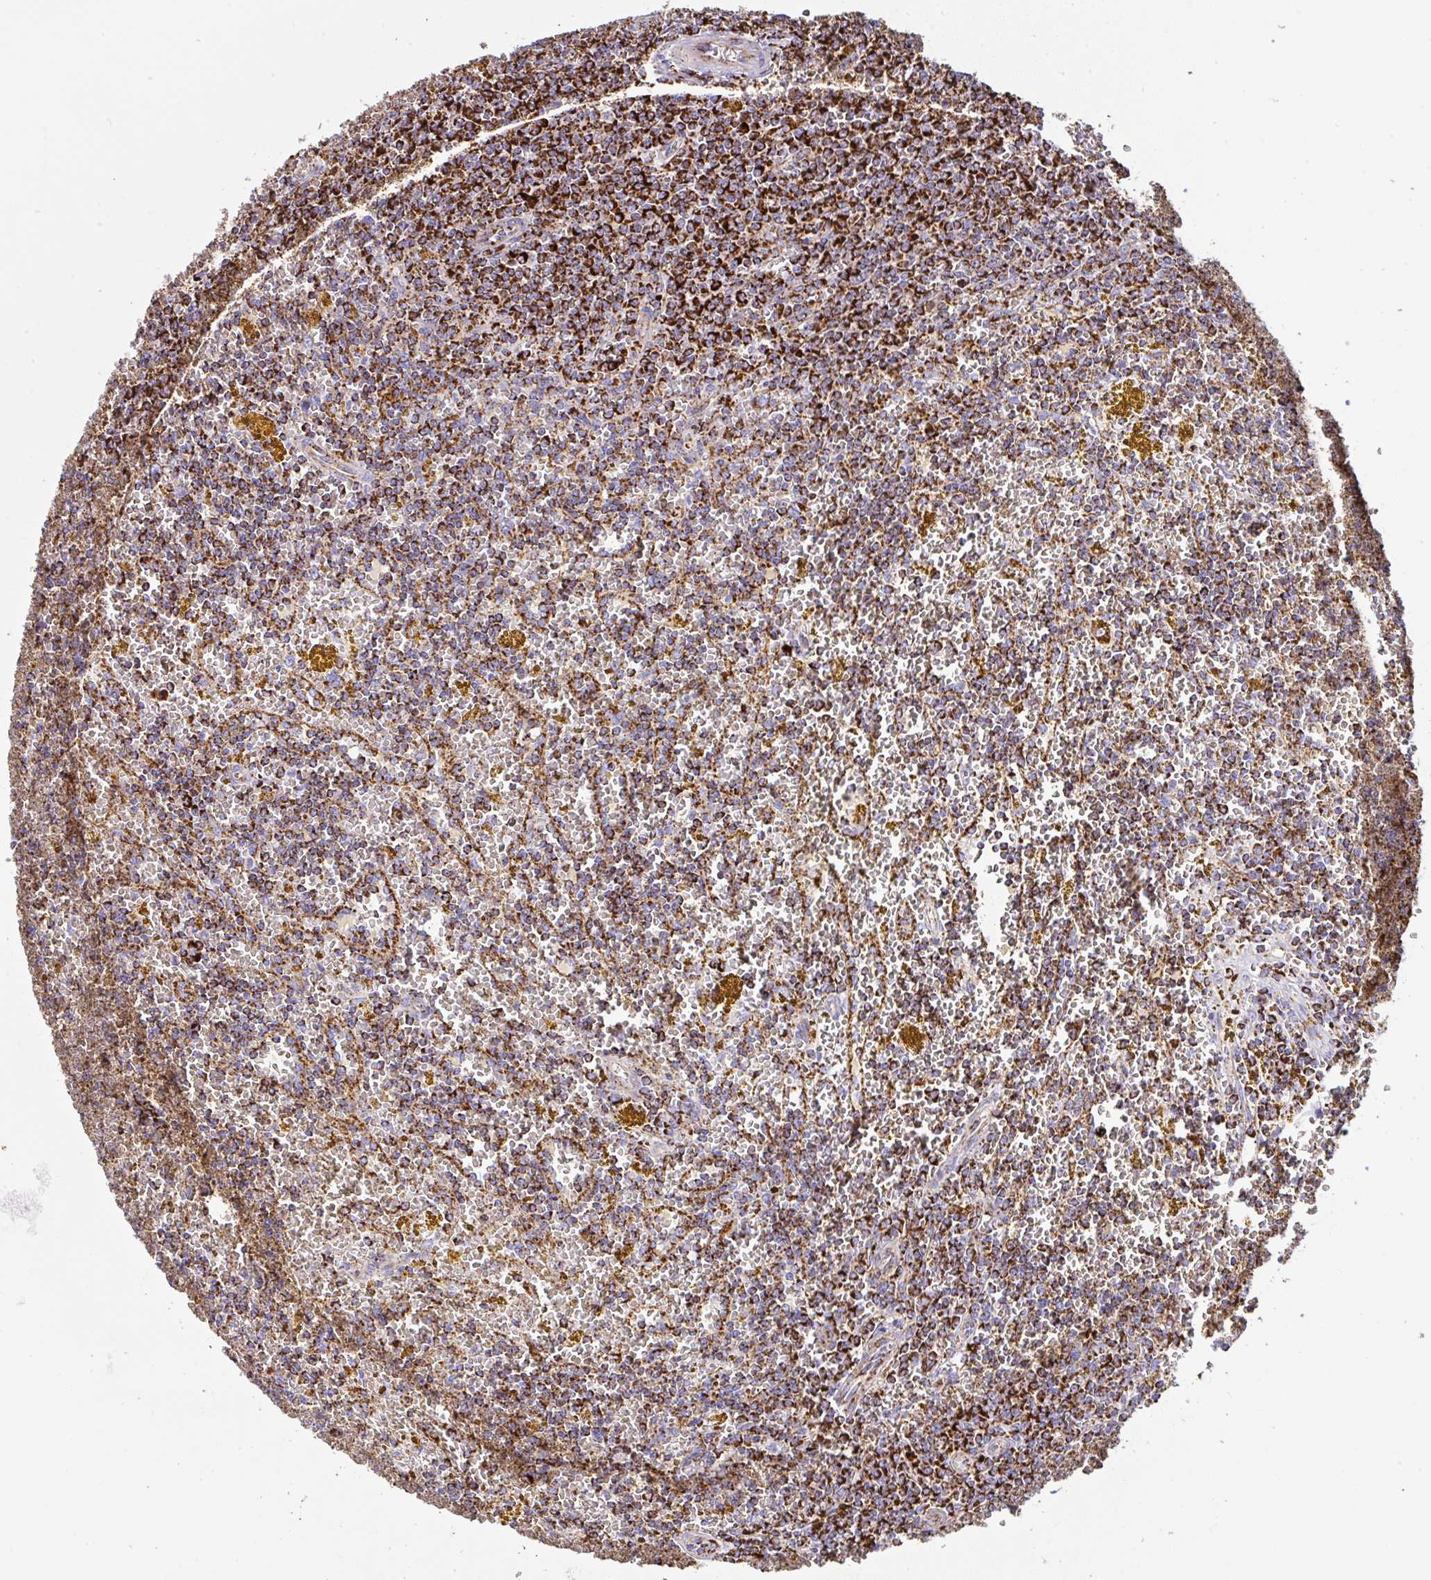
{"staining": {"intensity": "strong", "quantity": ">75%", "location": "cytoplasmic/membranous"}, "tissue": "lymphoma", "cell_type": "Tumor cells", "image_type": "cancer", "snomed": [{"axis": "morphology", "description": "Malignant lymphoma, non-Hodgkin's type, Low grade"}, {"axis": "topography", "description": "Spleen"}, {"axis": "topography", "description": "Lymph node"}], "caption": "The immunohistochemical stain shows strong cytoplasmic/membranous staining in tumor cells of malignant lymphoma, non-Hodgkin's type (low-grade) tissue. (brown staining indicates protein expression, while blue staining denotes nuclei).", "gene": "ANKRD33B", "patient": {"sex": "female", "age": 66}}